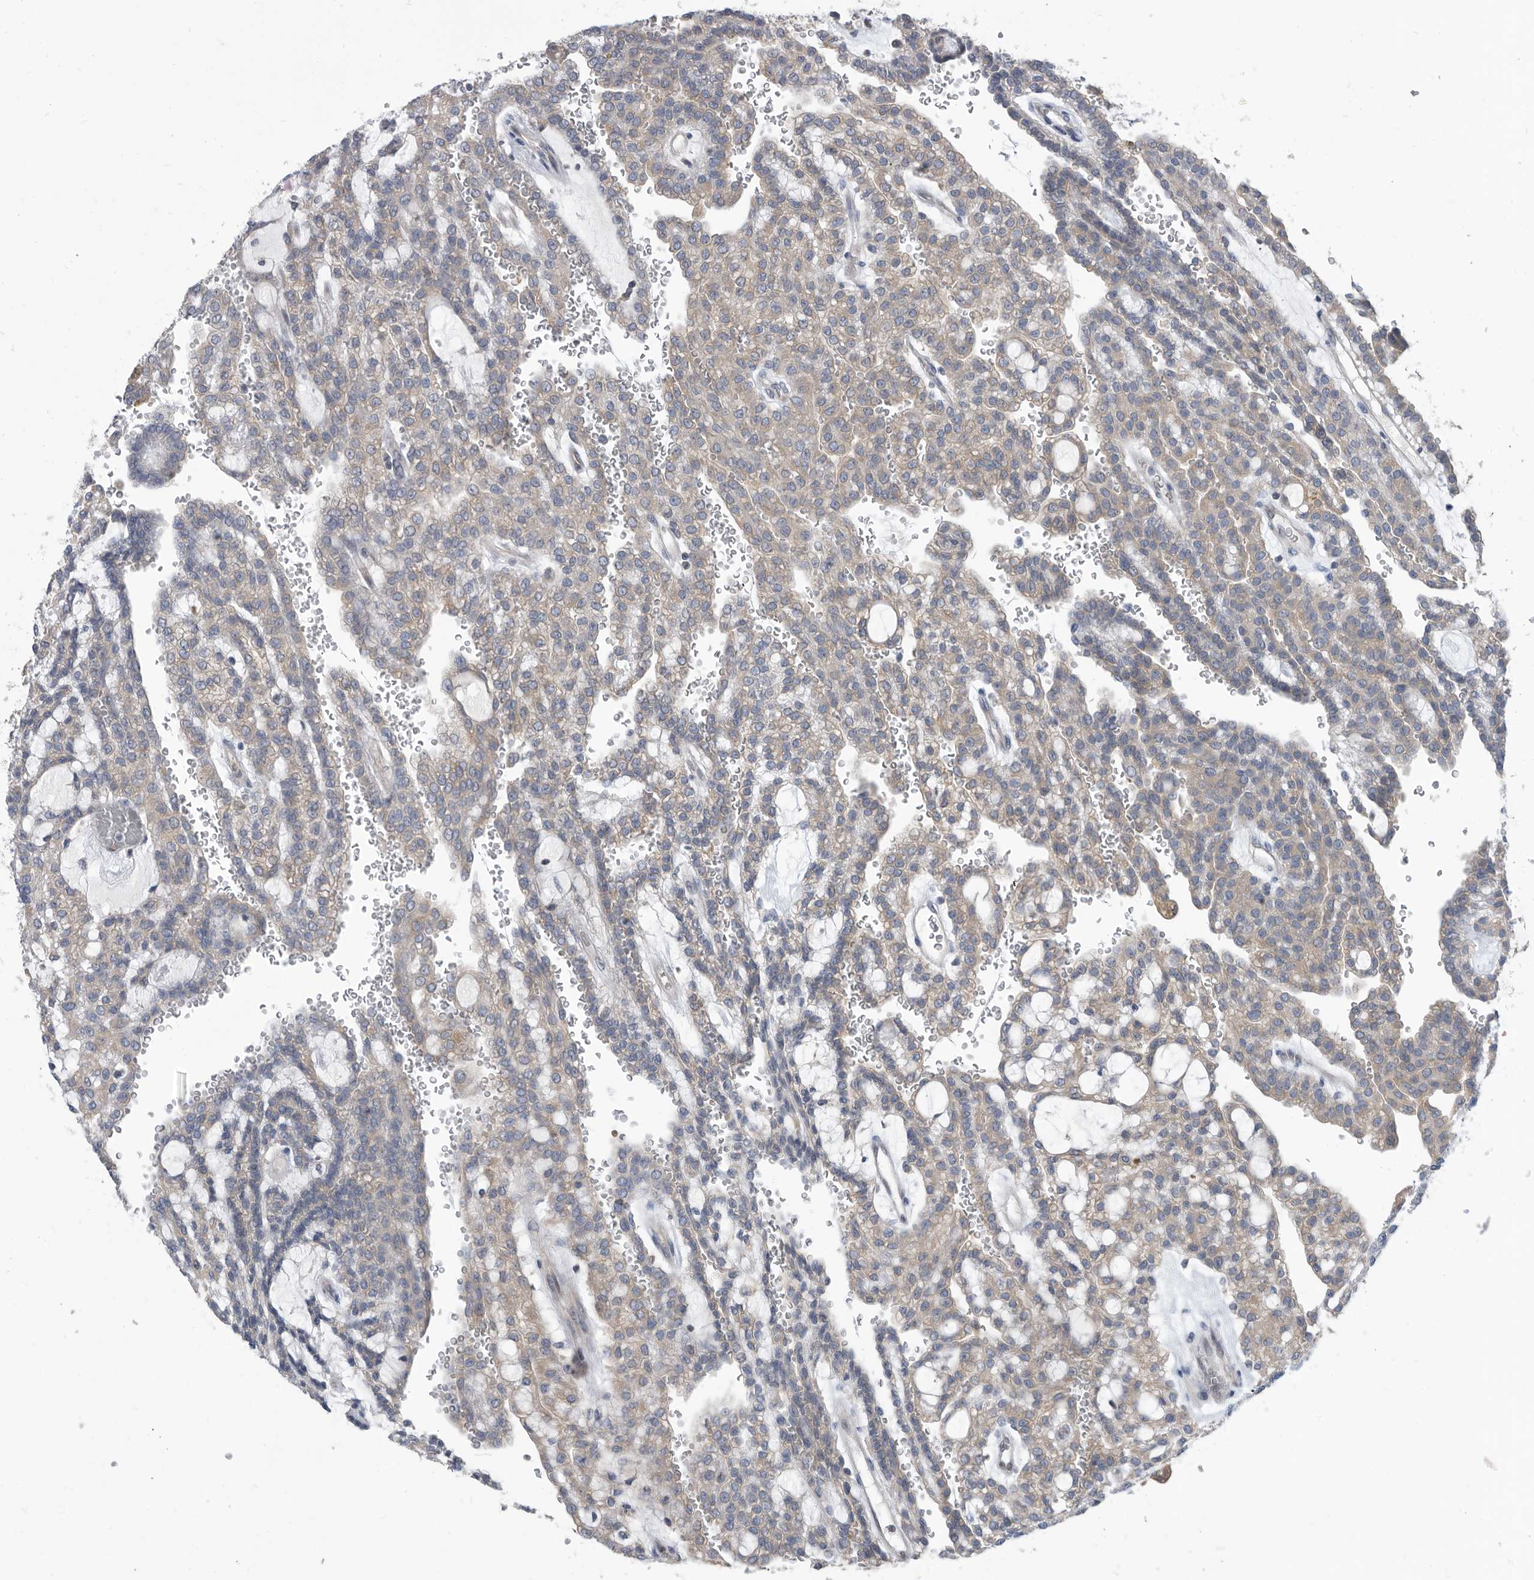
{"staining": {"intensity": "weak", "quantity": "<25%", "location": "cytoplasmic/membranous"}, "tissue": "renal cancer", "cell_type": "Tumor cells", "image_type": "cancer", "snomed": [{"axis": "morphology", "description": "Adenocarcinoma, NOS"}, {"axis": "topography", "description": "Kidney"}], "caption": "Immunohistochemistry micrograph of neoplastic tissue: human renal cancer (adenocarcinoma) stained with DAB reveals no significant protein staining in tumor cells.", "gene": "CCT4", "patient": {"sex": "male", "age": 63}}